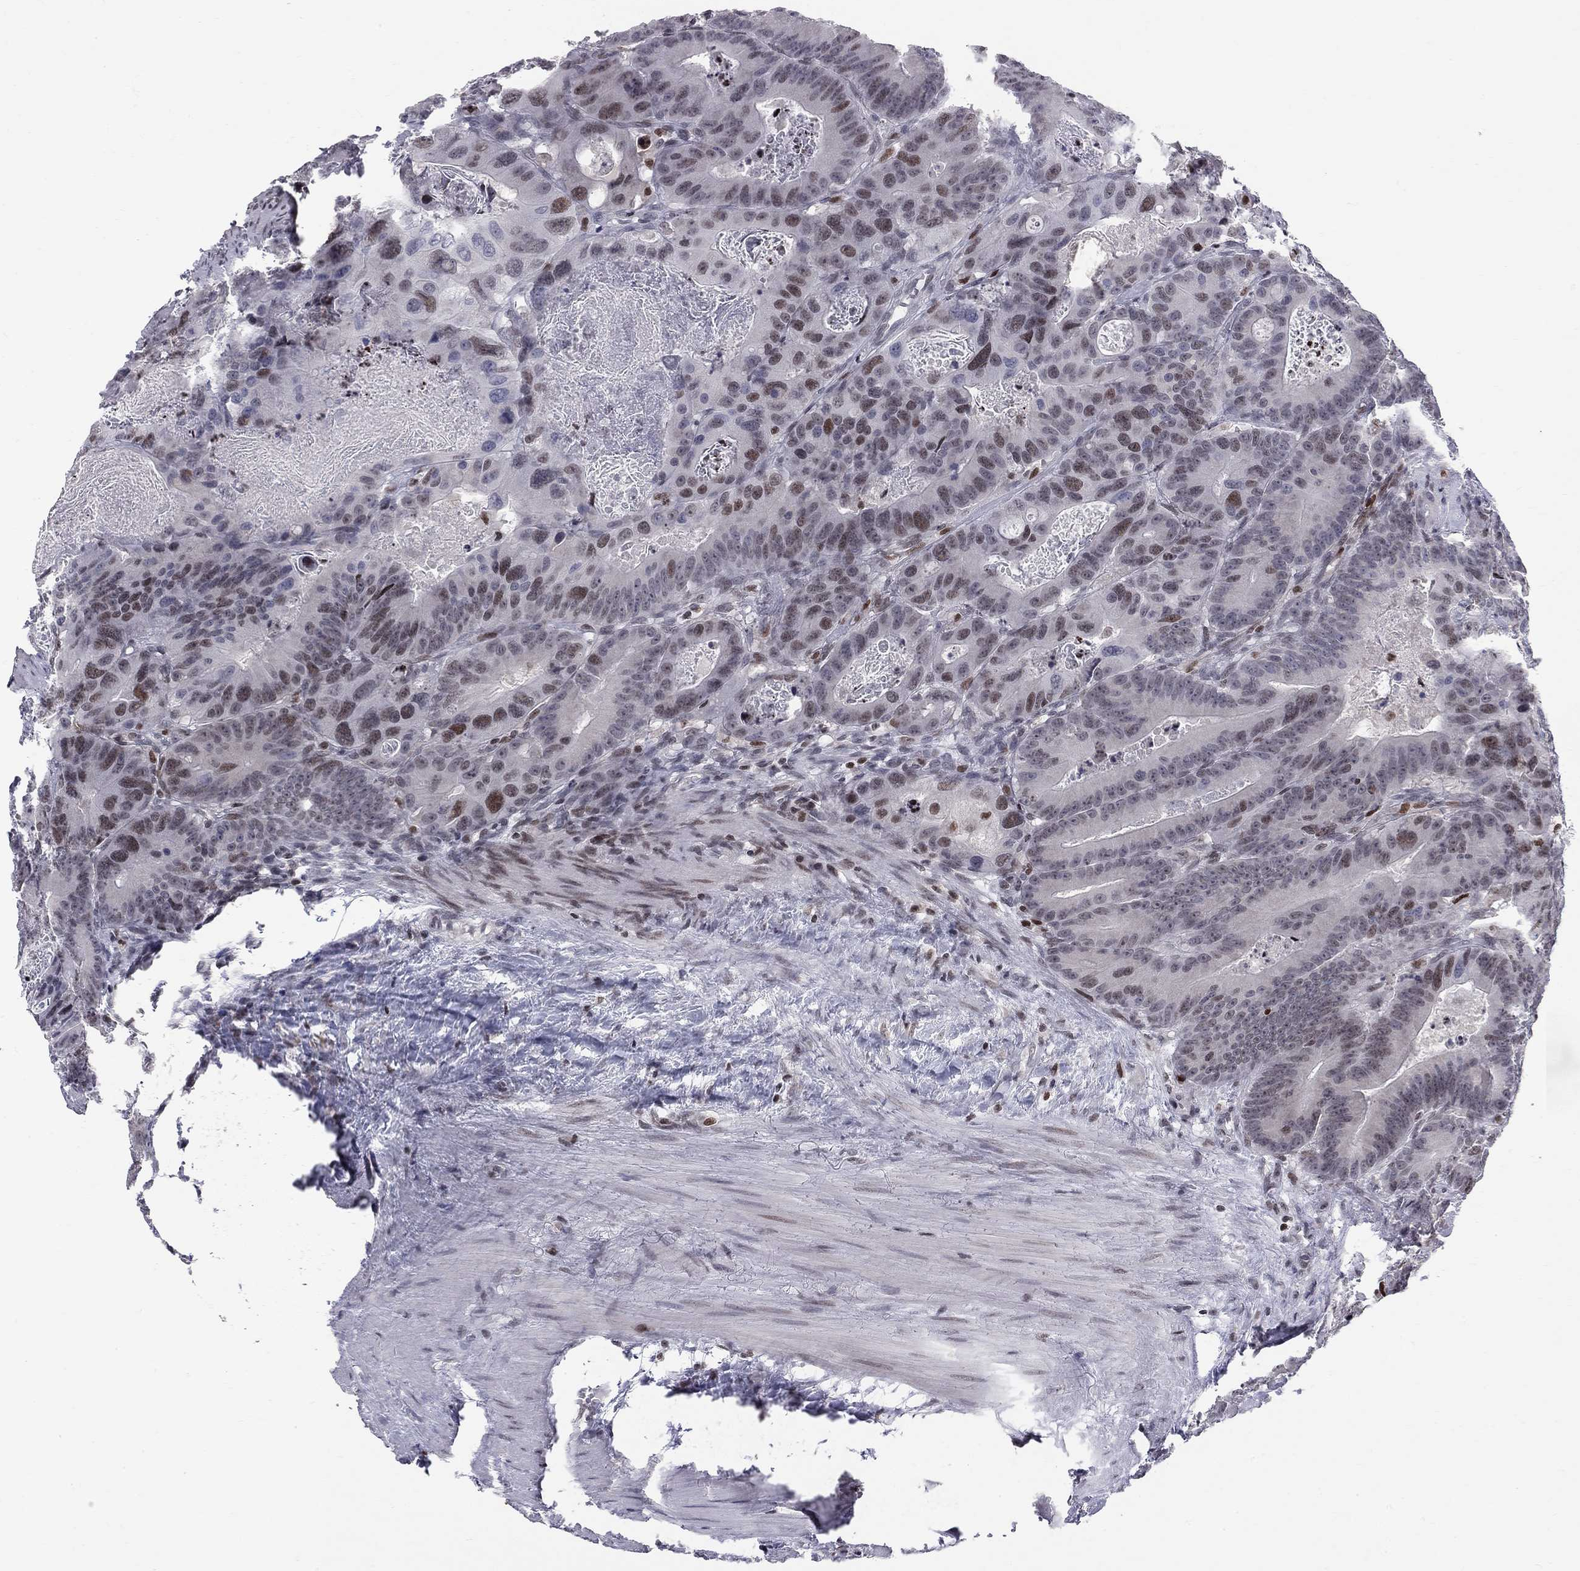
{"staining": {"intensity": "strong", "quantity": "<25%", "location": "nuclear"}, "tissue": "colorectal cancer", "cell_type": "Tumor cells", "image_type": "cancer", "snomed": [{"axis": "morphology", "description": "Adenocarcinoma, NOS"}, {"axis": "topography", "description": "Rectum"}], "caption": "Protein expression analysis of human colorectal adenocarcinoma reveals strong nuclear staining in approximately <25% of tumor cells.", "gene": "RNASEH2C", "patient": {"sex": "male", "age": 64}}